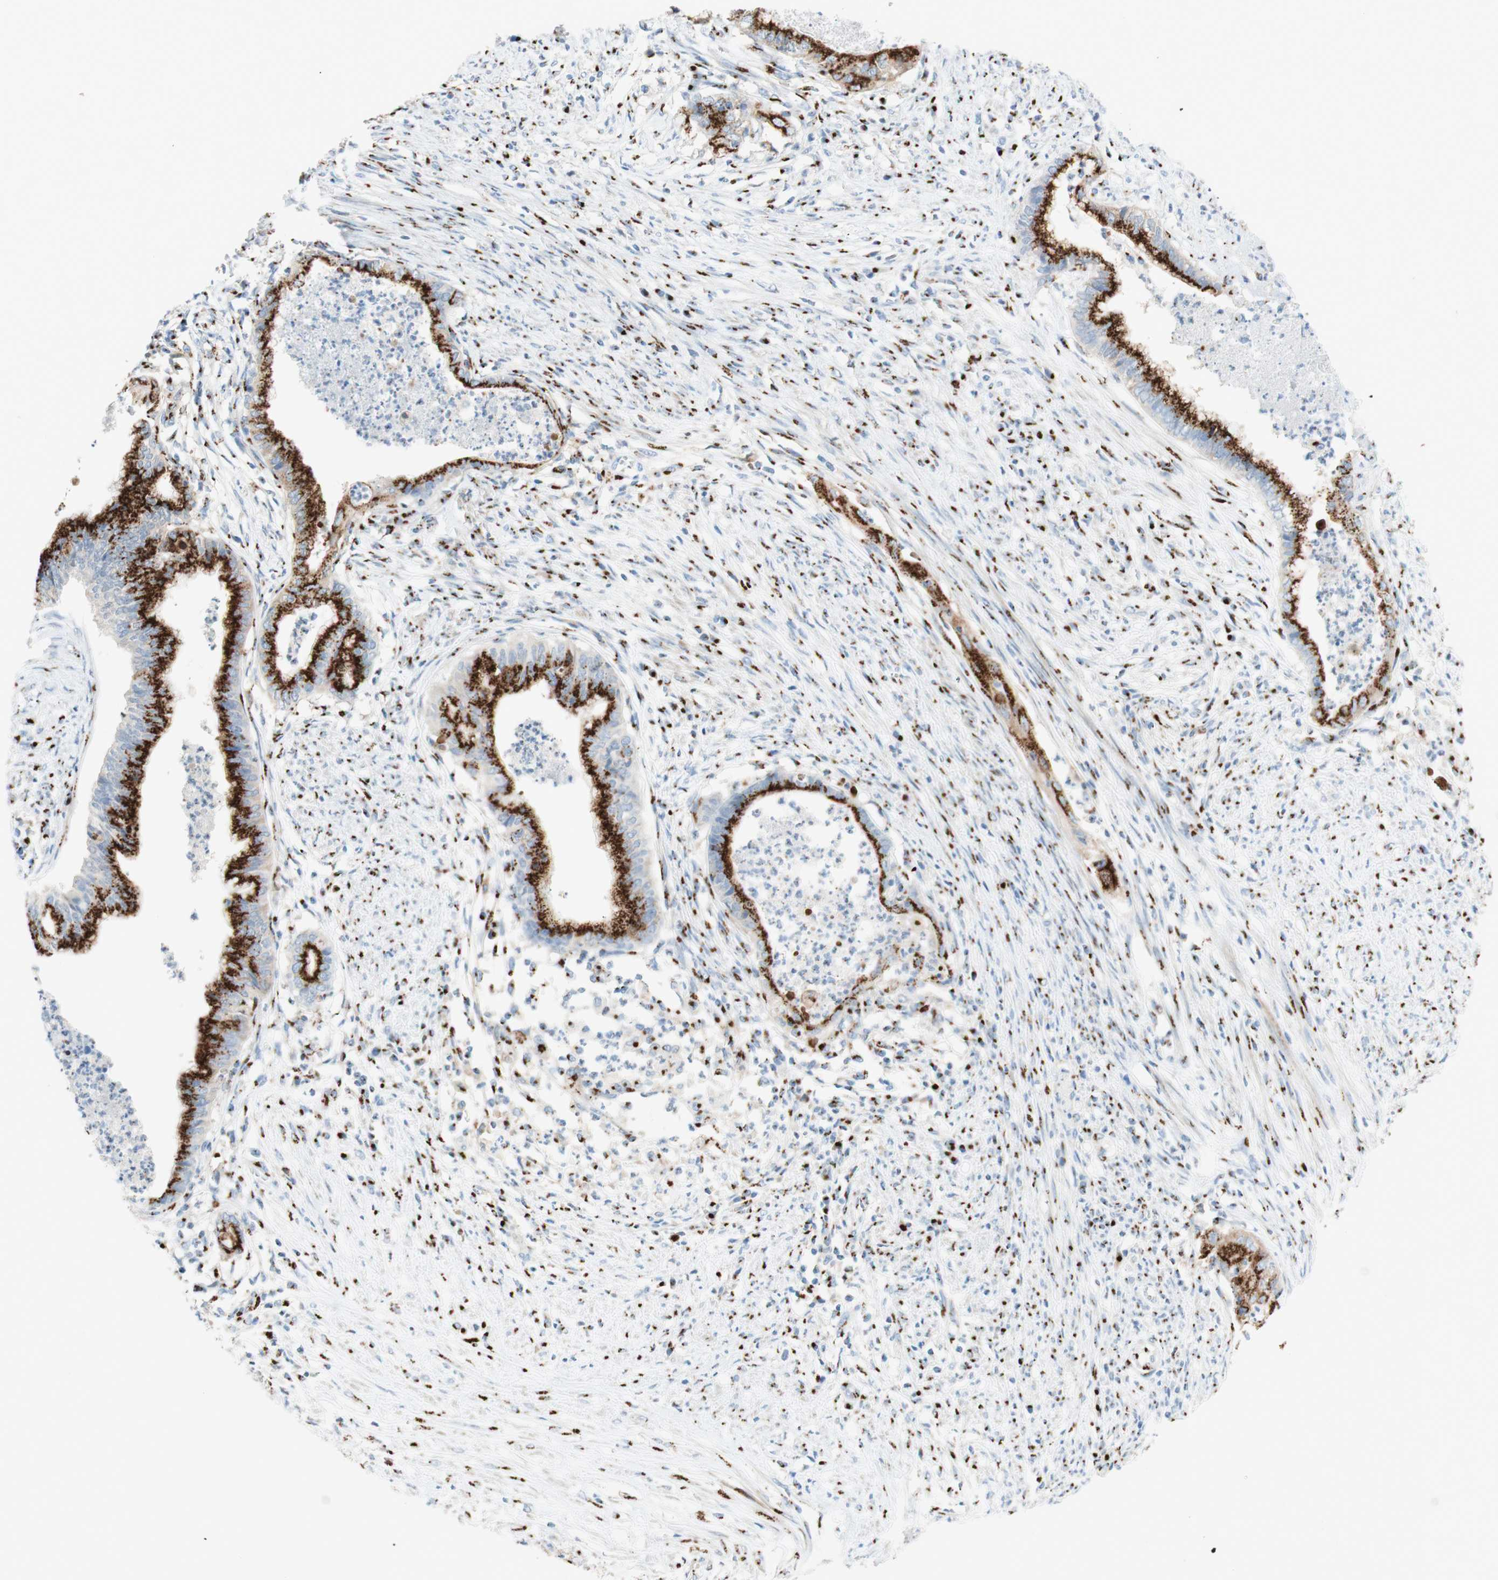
{"staining": {"intensity": "strong", "quantity": ">75%", "location": "cytoplasmic/membranous"}, "tissue": "endometrial cancer", "cell_type": "Tumor cells", "image_type": "cancer", "snomed": [{"axis": "morphology", "description": "Necrosis, NOS"}, {"axis": "morphology", "description": "Adenocarcinoma, NOS"}, {"axis": "topography", "description": "Endometrium"}], "caption": "Immunohistochemistry (IHC) (DAB) staining of human adenocarcinoma (endometrial) shows strong cytoplasmic/membranous protein staining in about >75% of tumor cells.", "gene": "GOLGB1", "patient": {"sex": "female", "age": 79}}